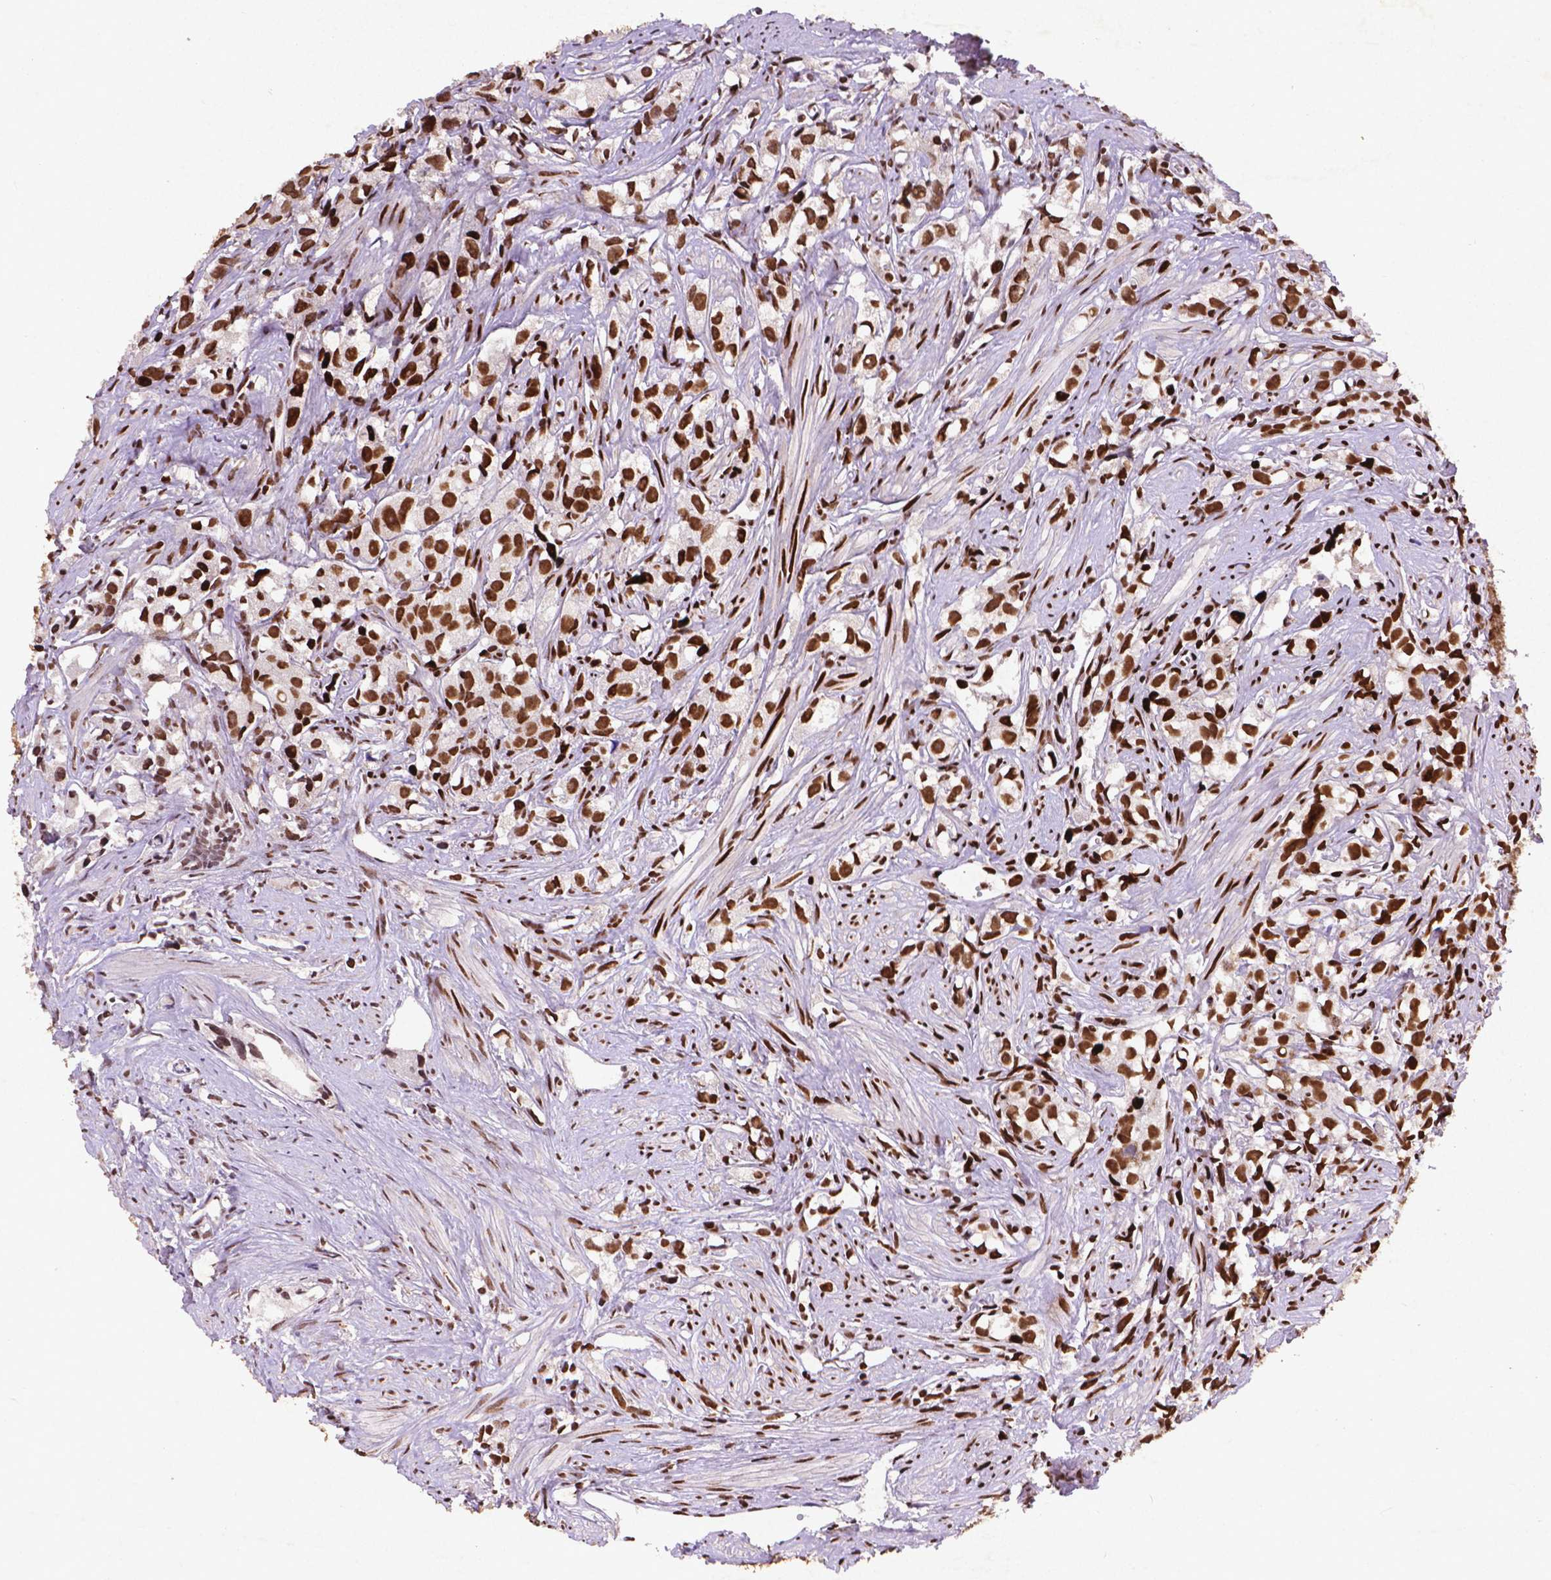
{"staining": {"intensity": "strong", "quantity": ">75%", "location": "nuclear"}, "tissue": "prostate cancer", "cell_type": "Tumor cells", "image_type": "cancer", "snomed": [{"axis": "morphology", "description": "Adenocarcinoma, High grade"}, {"axis": "topography", "description": "Prostate"}], "caption": "Immunohistochemical staining of adenocarcinoma (high-grade) (prostate) reveals high levels of strong nuclear positivity in approximately >75% of tumor cells. (brown staining indicates protein expression, while blue staining denotes nuclei).", "gene": "CITED2", "patient": {"sex": "male", "age": 68}}